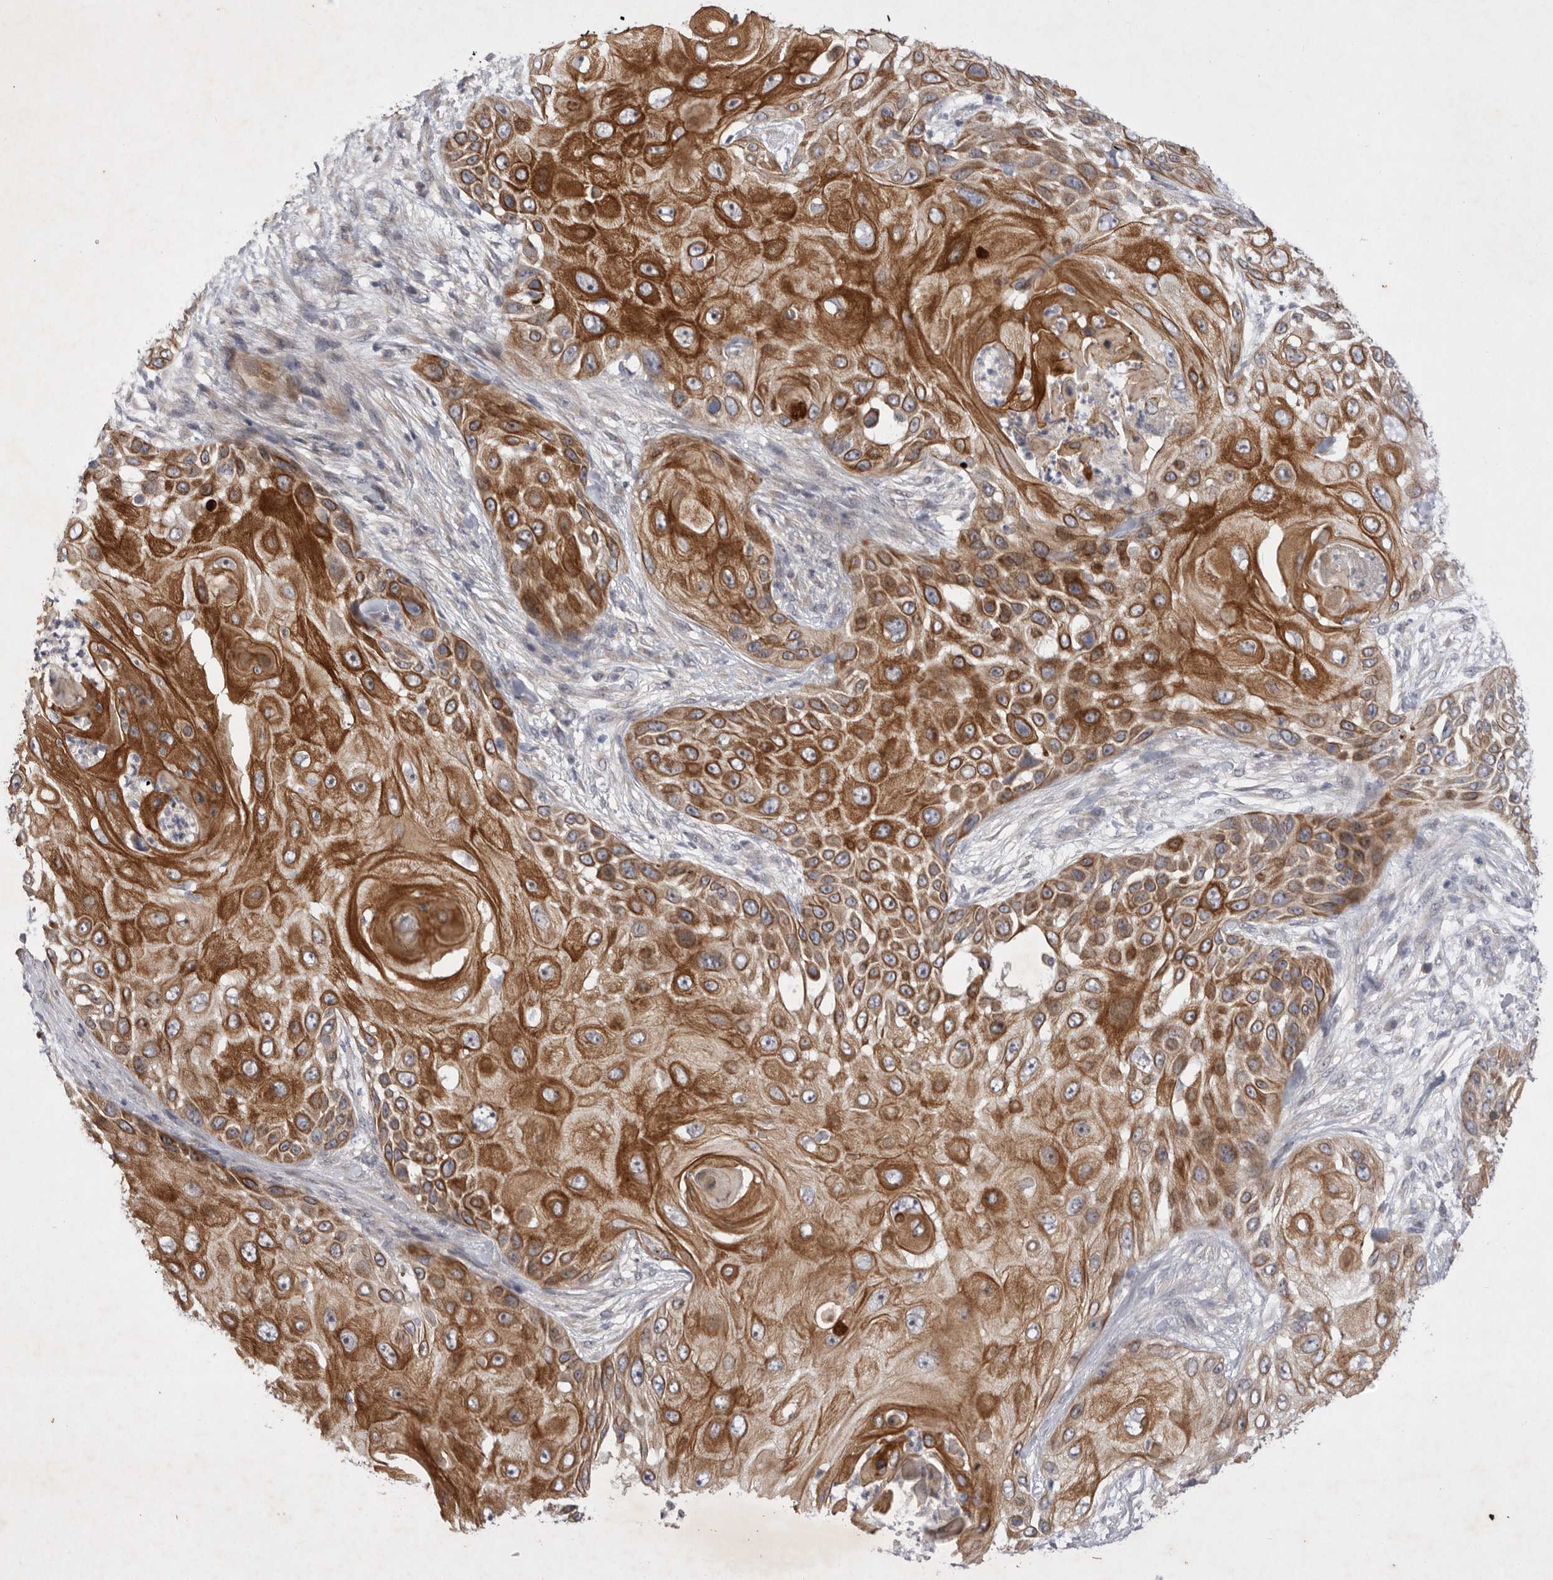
{"staining": {"intensity": "strong", "quantity": ">75%", "location": "cytoplasmic/membranous"}, "tissue": "skin cancer", "cell_type": "Tumor cells", "image_type": "cancer", "snomed": [{"axis": "morphology", "description": "Squamous cell carcinoma, NOS"}, {"axis": "topography", "description": "Skin"}], "caption": "This micrograph exhibits immunohistochemistry (IHC) staining of squamous cell carcinoma (skin), with high strong cytoplasmic/membranous staining in approximately >75% of tumor cells.", "gene": "PTPDC1", "patient": {"sex": "female", "age": 44}}